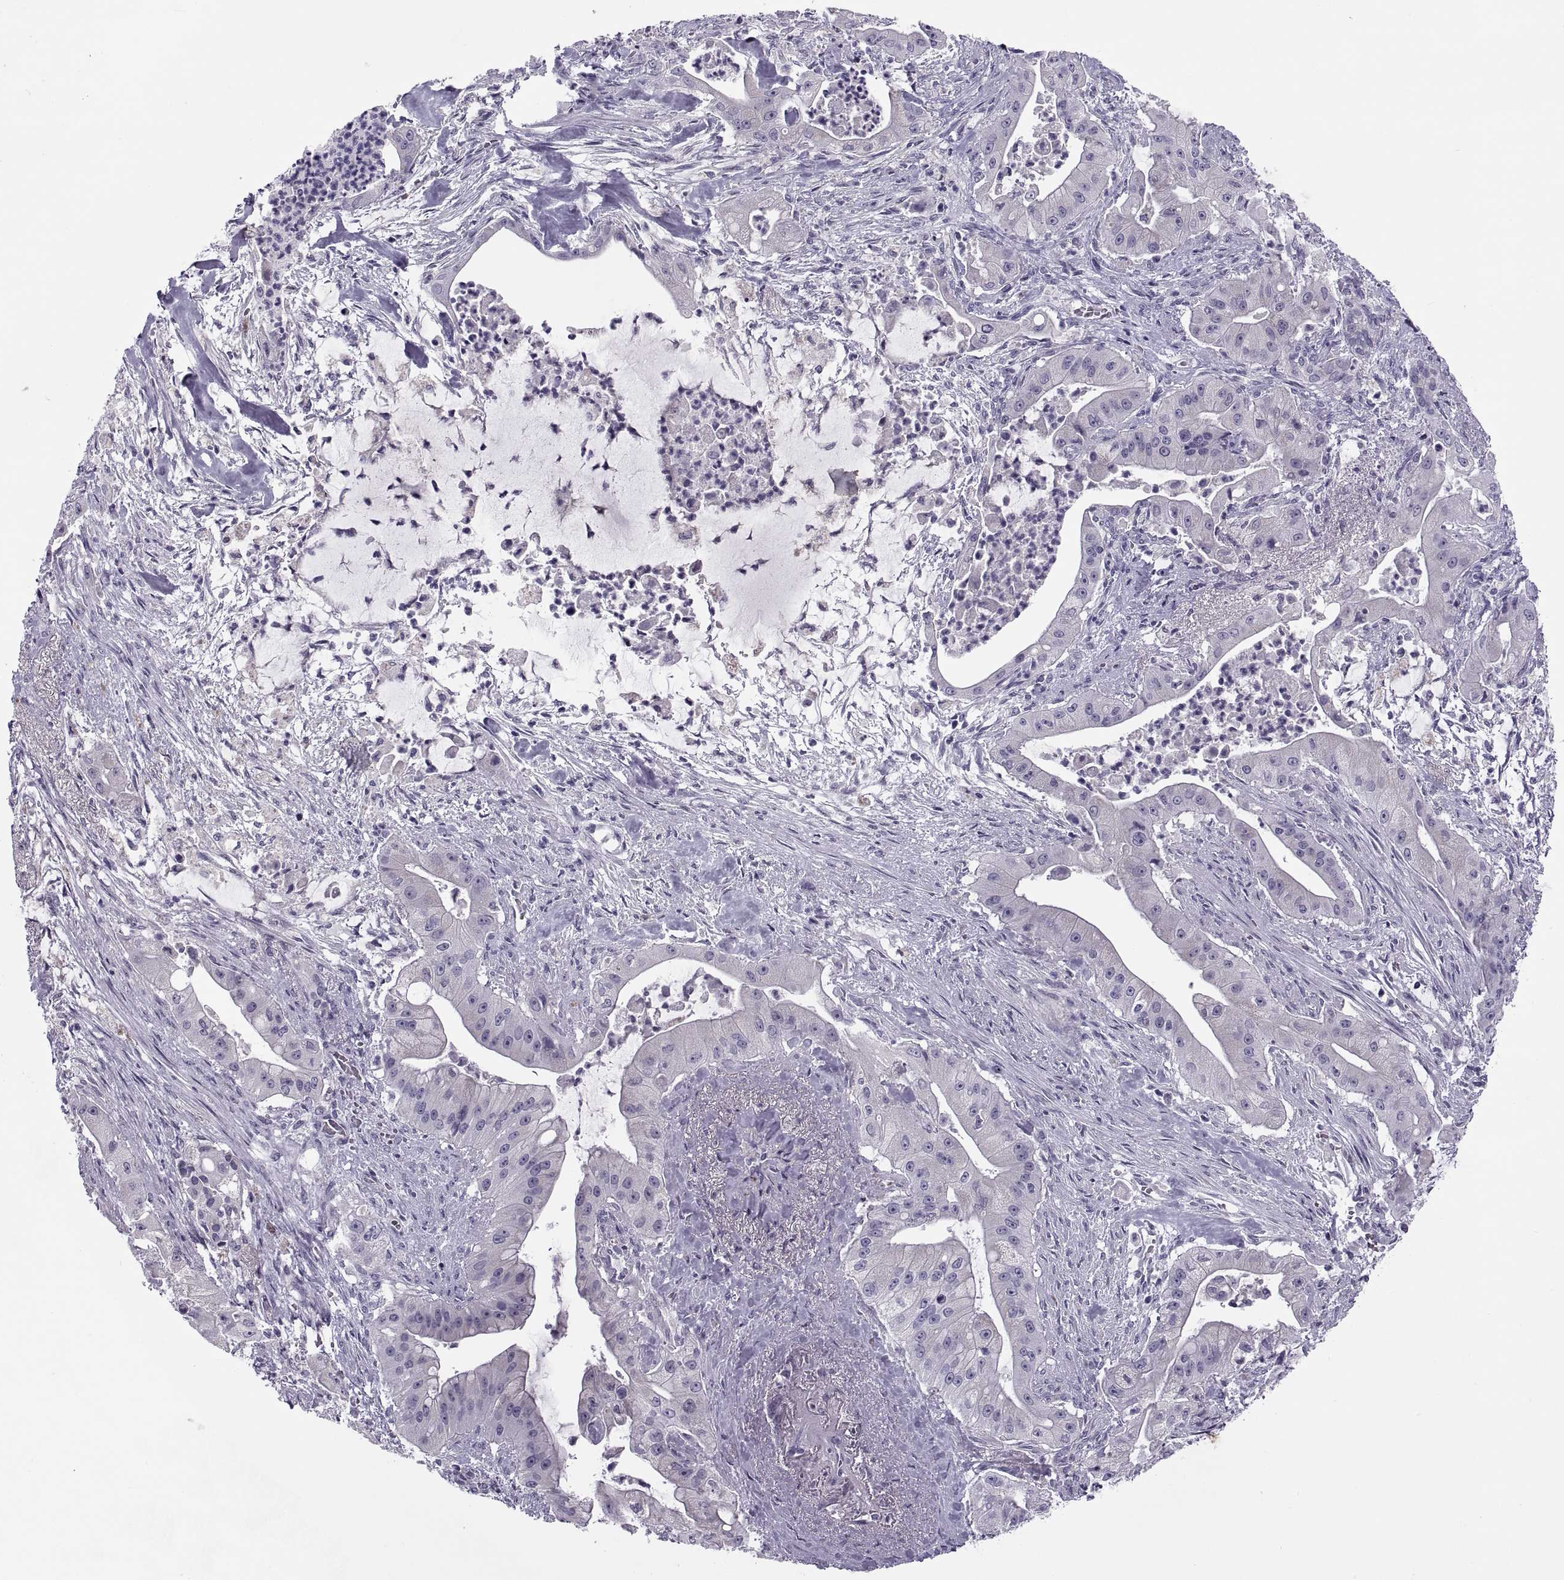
{"staining": {"intensity": "negative", "quantity": "none", "location": "none"}, "tissue": "pancreatic cancer", "cell_type": "Tumor cells", "image_type": "cancer", "snomed": [{"axis": "morphology", "description": "Normal tissue, NOS"}, {"axis": "morphology", "description": "Inflammation, NOS"}, {"axis": "morphology", "description": "Adenocarcinoma, NOS"}, {"axis": "topography", "description": "Pancreas"}], "caption": "IHC micrograph of human pancreatic cancer (adenocarcinoma) stained for a protein (brown), which exhibits no staining in tumor cells.", "gene": "MAGEB1", "patient": {"sex": "male", "age": 57}}